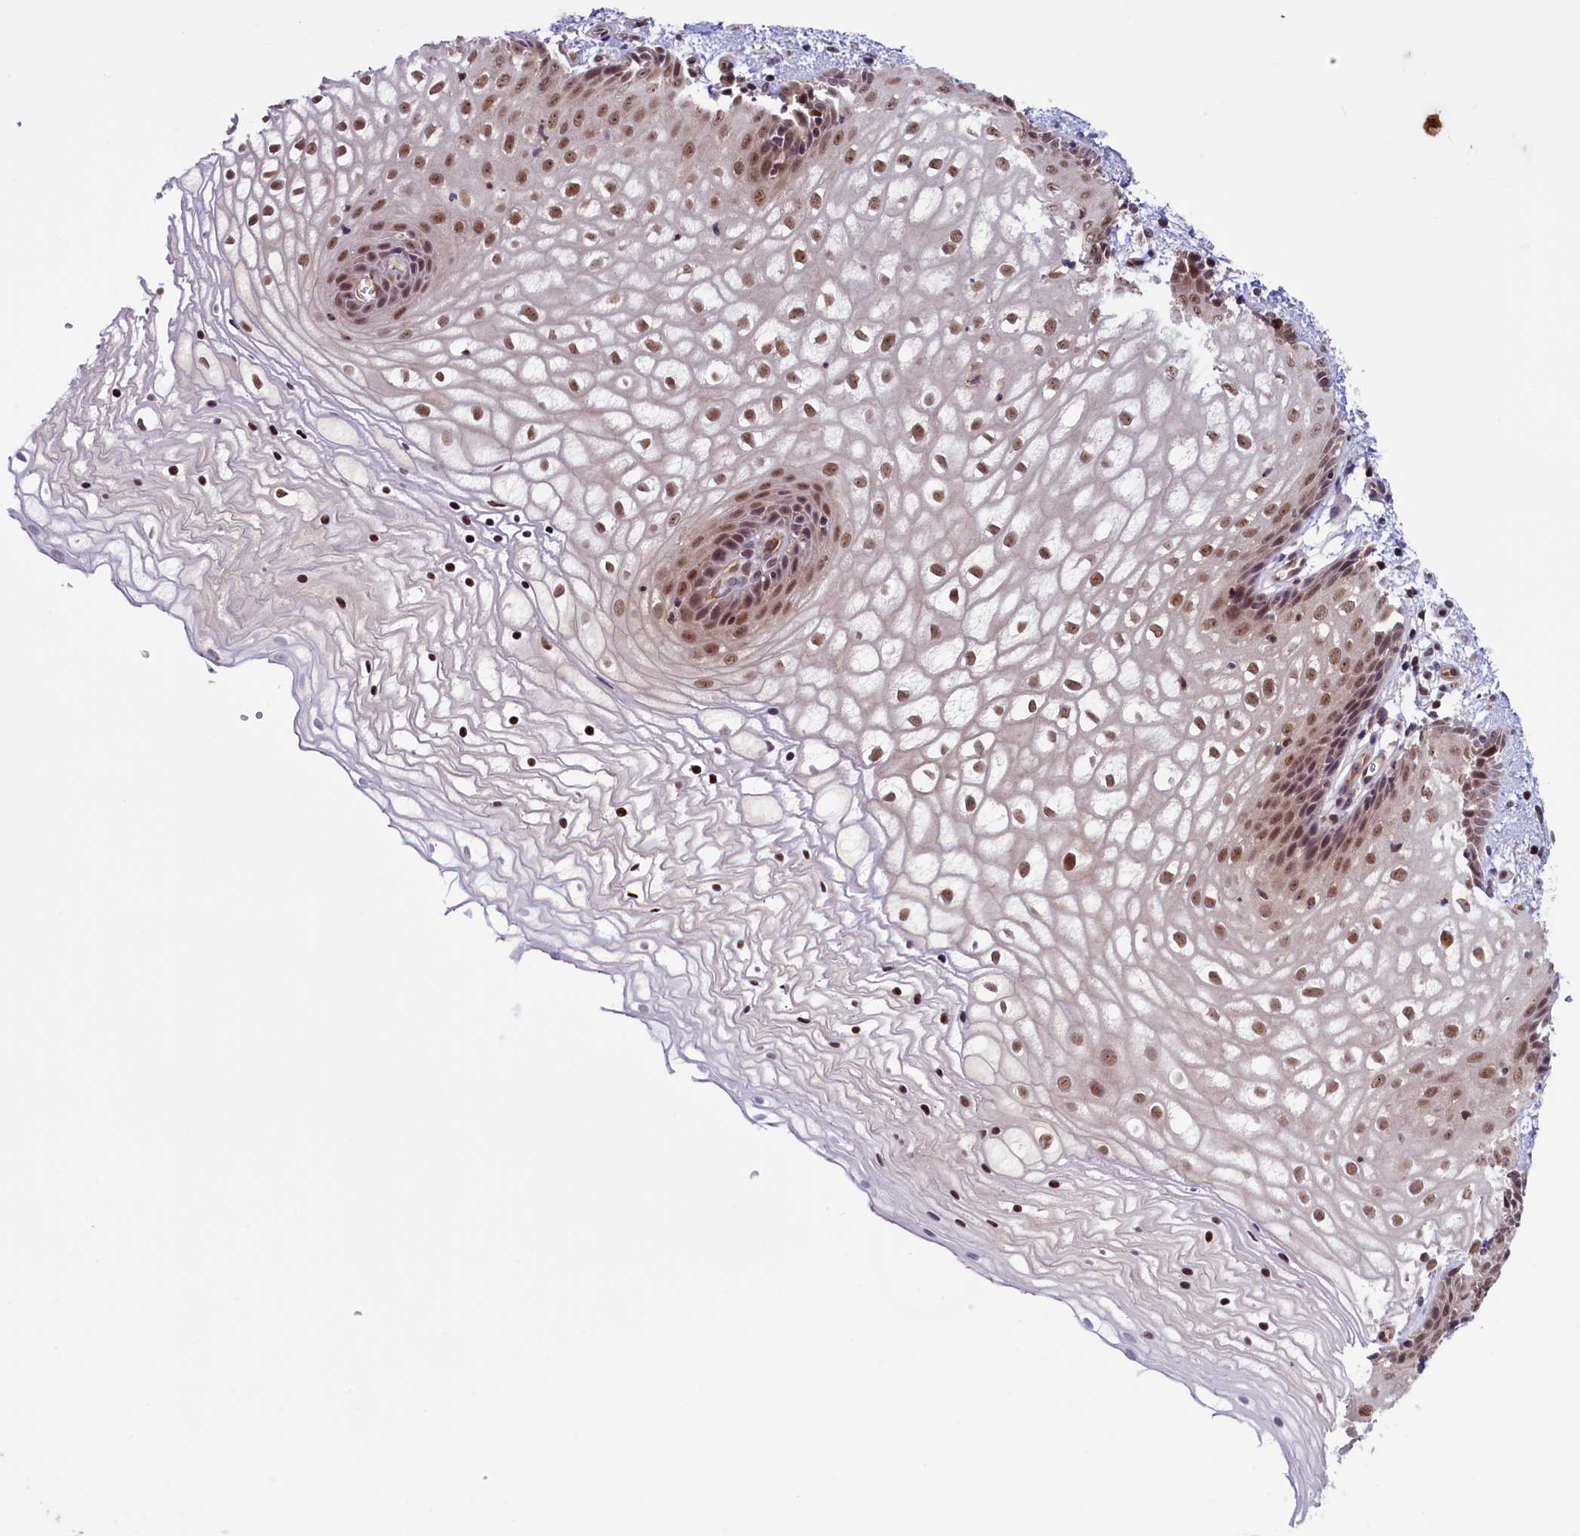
{"staining": {"intensity": "moderate", "quantity": ">75%", "location": "nuclear"}, "tissue": "vagina", "cell_type": "Squamous epithelial cells", "image_type": "normal", "snomed": [{"axis": "morphology", "description": "Normal tissue, NOS"}, {"axis": "topography", "description": "Vagina"}], "caption": "Protein expression analysis of normal human vagina reveals moderate nuclear expression in approximately >75% of squamous epithelial cells. Ihc stains the protein of interest in brown and the nuclei are stained blue.", "gene": "SLC7A6OS", "patient": {"sex": "female", "age": 34}}